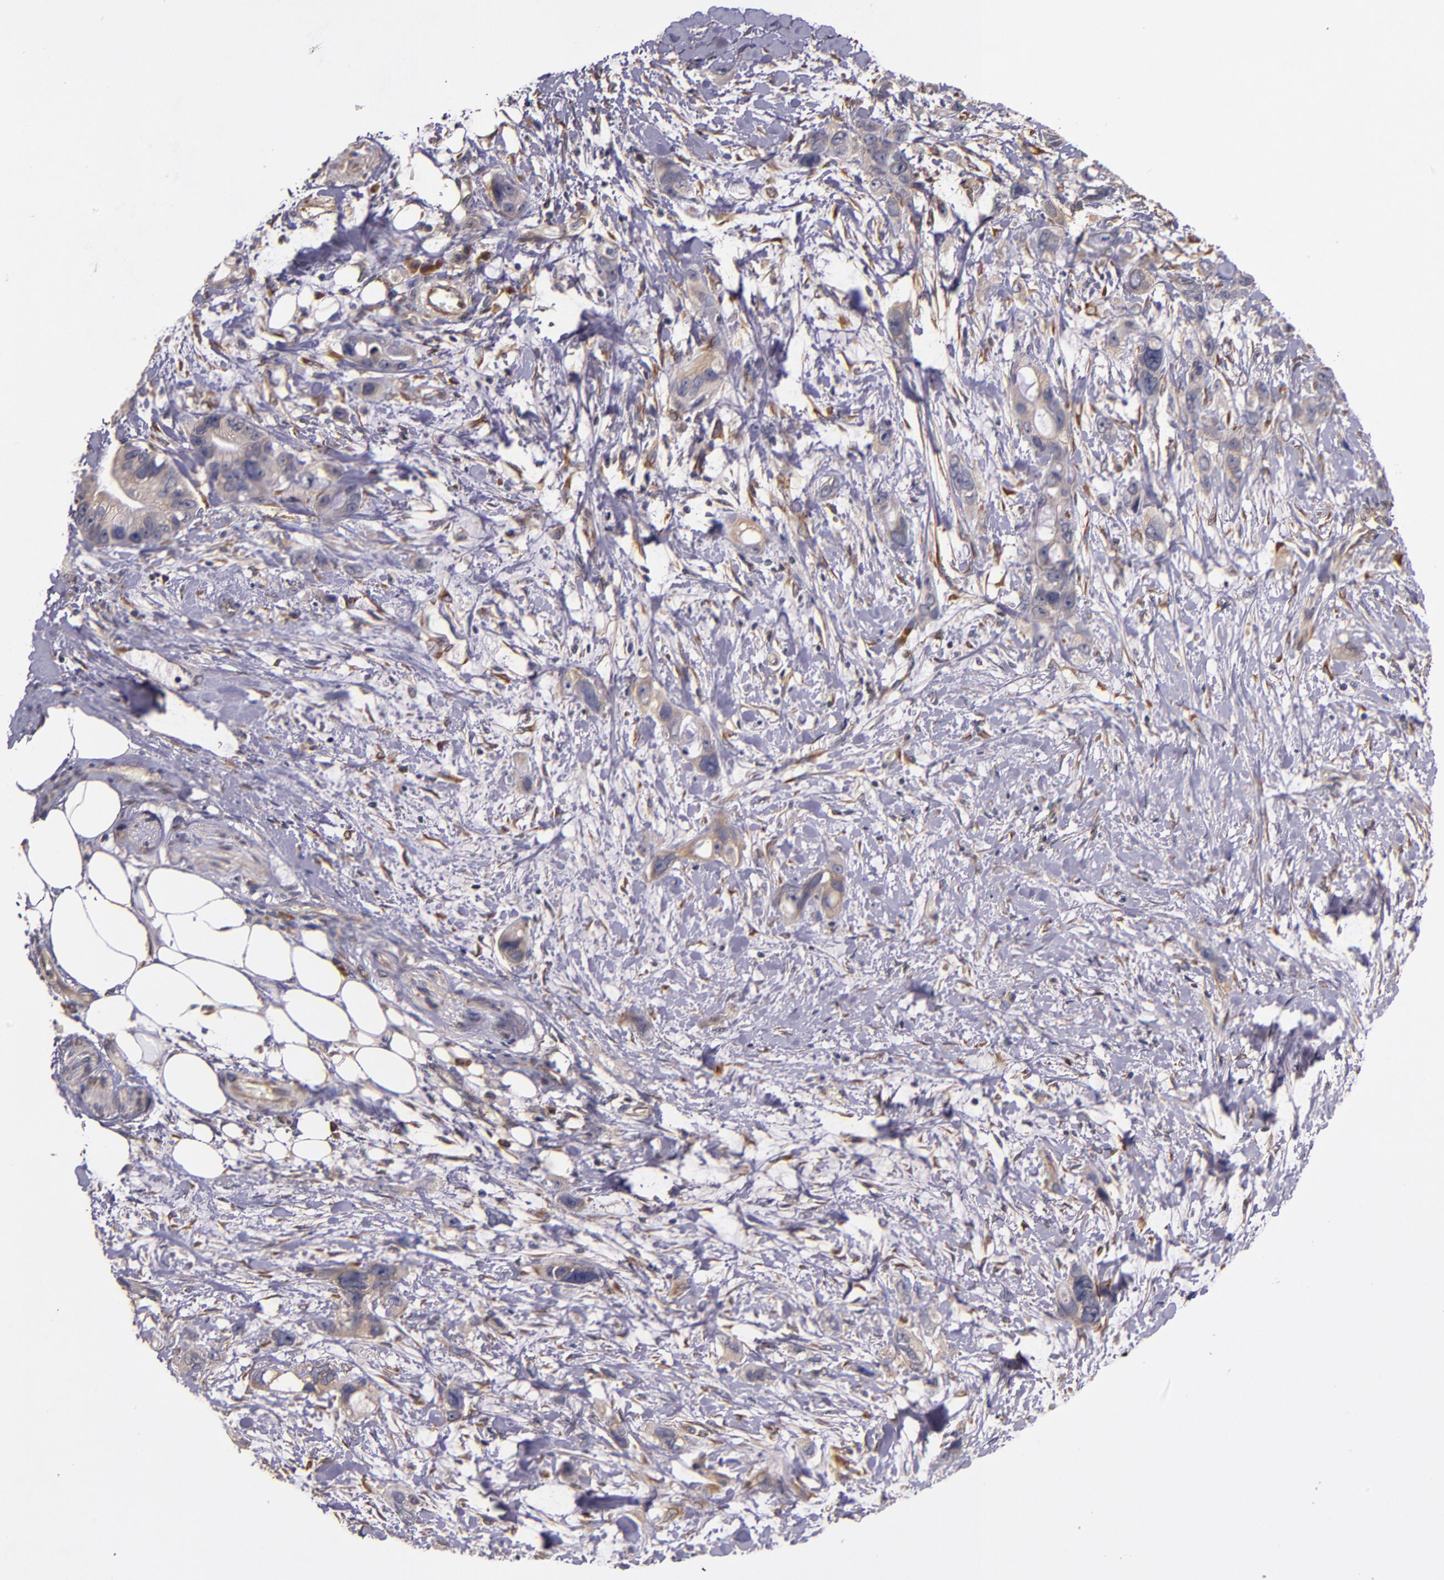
{"staining": {"intensity": "weak", "quantity": ">75%", "location": "cytoplasmic/membranous"}, "tissue": "stomach cancer", "cell_type": "Tumor cells", "image_type": "cancer", "snomed": [{"axis": "morphology", "description": "Adenocarcinoma, NOS"}, {"axis": "topography", "description": "Stomach, upper"}], "caption": "Protein staining of stomach cancer (adenocarcinoma) tissue demonstrates weak cytoplasmic/membranous positivity in about >75% of tumor cells. (DAB (3,3'-diaminobenzidine) IHC, brown staining for protein, blue staining for nuclei).", "gene": "PRAF2", "patient": {"sex": "male", "age": 47}}